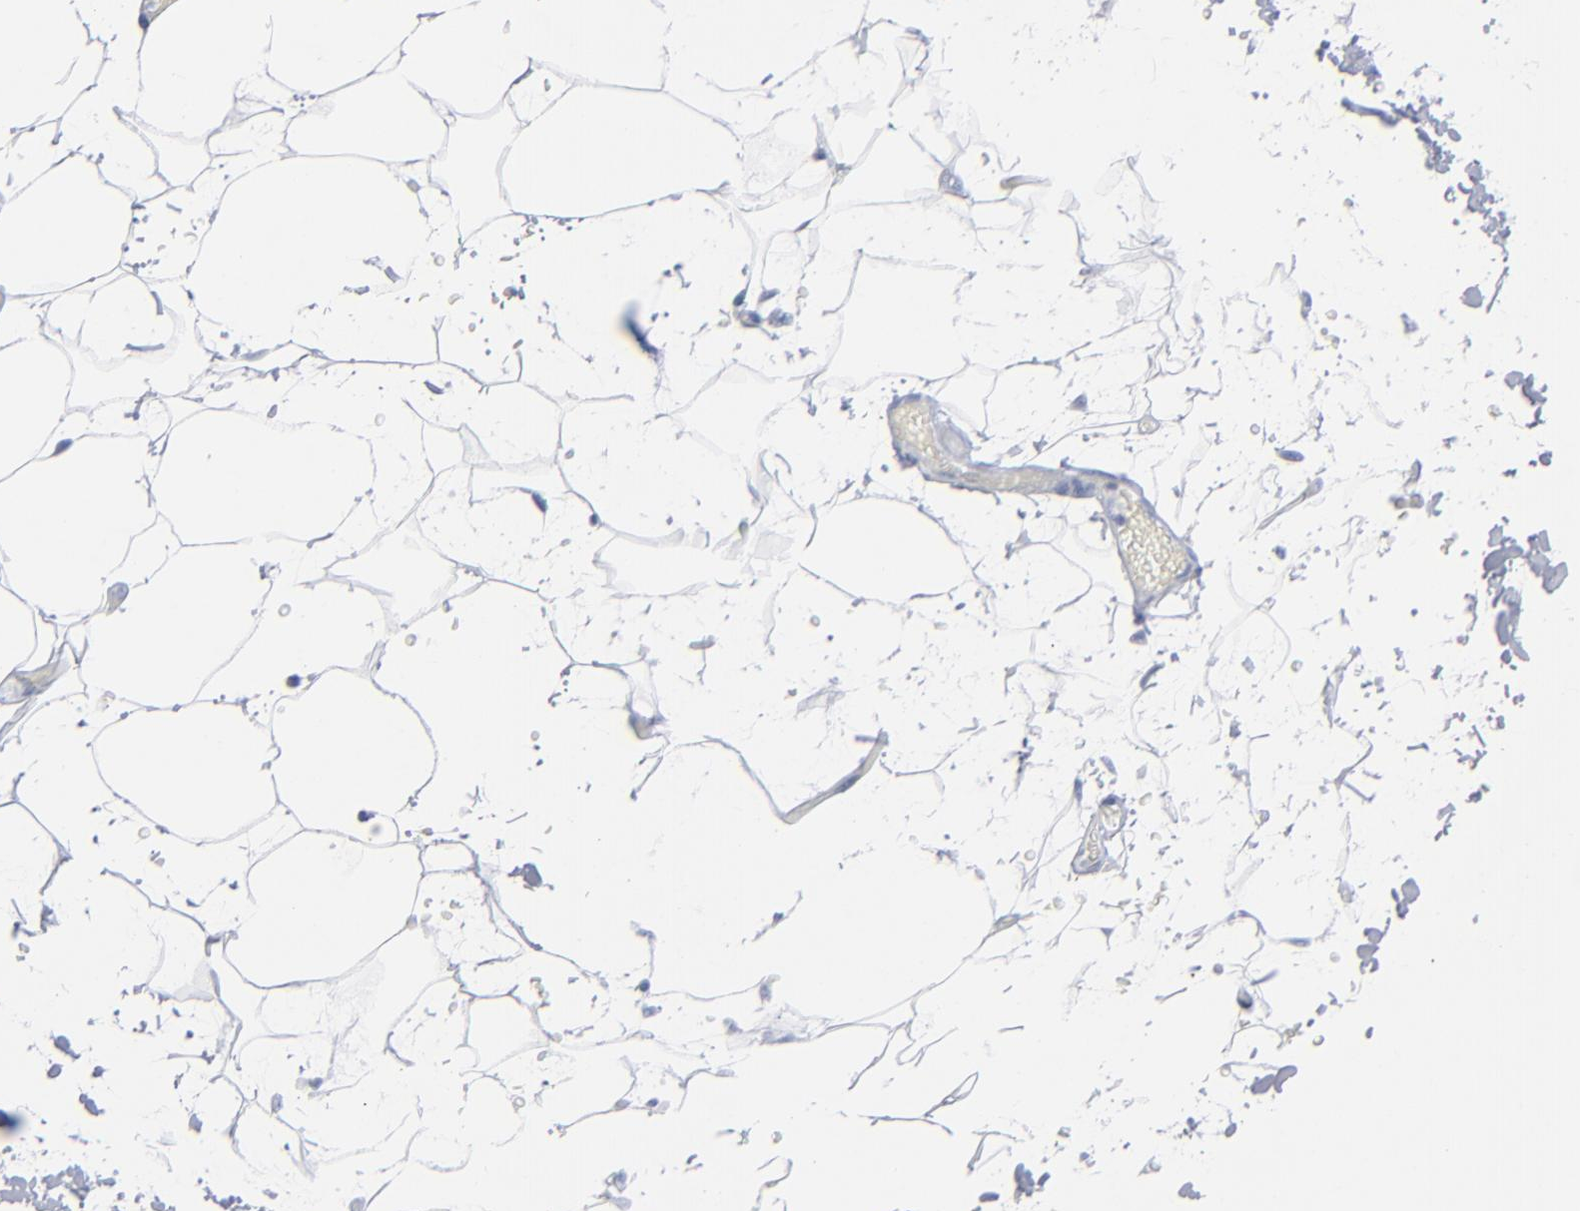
{"staining": {"intensity": "negative", "quantity": "none", "location": "none"}, "tissue": "adipose tissue", "cell_type": "Adipocytes", "image_type": "normal", "snomed": [{"axis": "morphology", "description": "Normal tissue, NOS"}, {"axis": "topography", "description": "Soft tissue"}], "caption": "Micrograph shows no significant protein expression in adipocytes of benign adipose tissue. (Stains: DAB immunohistochemistry (IHC) with hematoxylin counter stain, Microscopy: brightfield microscopy at high magnification).", "gene": "MSLN", "patient": {"sex": "male", "age": 72}}